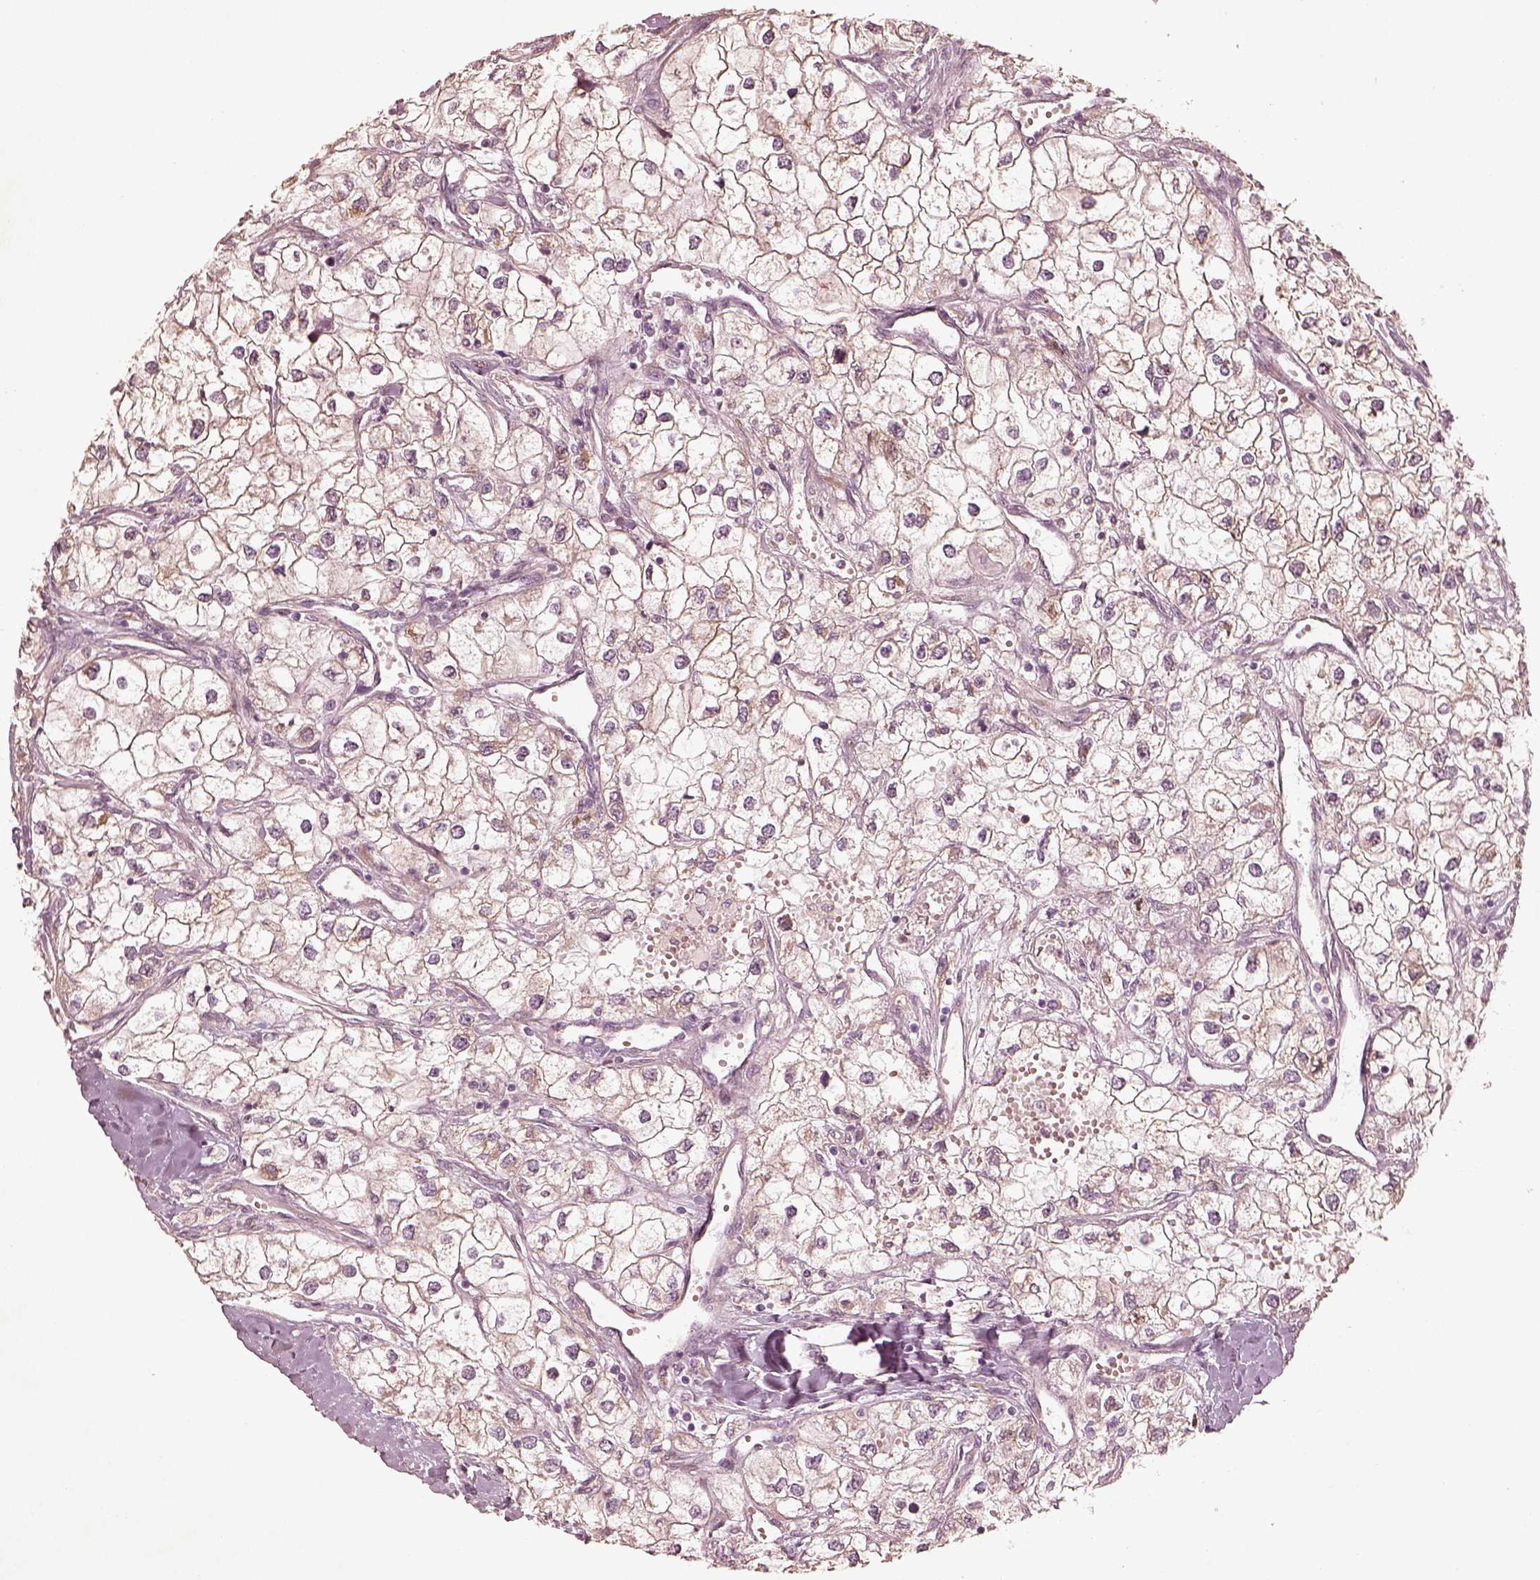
{"staining": {"intensity": "negative", "quantity": "none", "location": "none"}, "tissue": "renal cancer", "cell_type": "Tumor cells", "image_type": "cancer", "snomed": [{"axis": "morphology", "description": "Adenocarcinoma, NOS"}, {"axis": "topography", "description": "Kidney"}], "caption": "A high-resolution micrograph shows immunohistochemistry (IHC) staining of adenocarcinoma (renal), which shows no significant expression in tumor cells.", "gene": "WLS", "patient": {"sex": "male", "age": 59}}